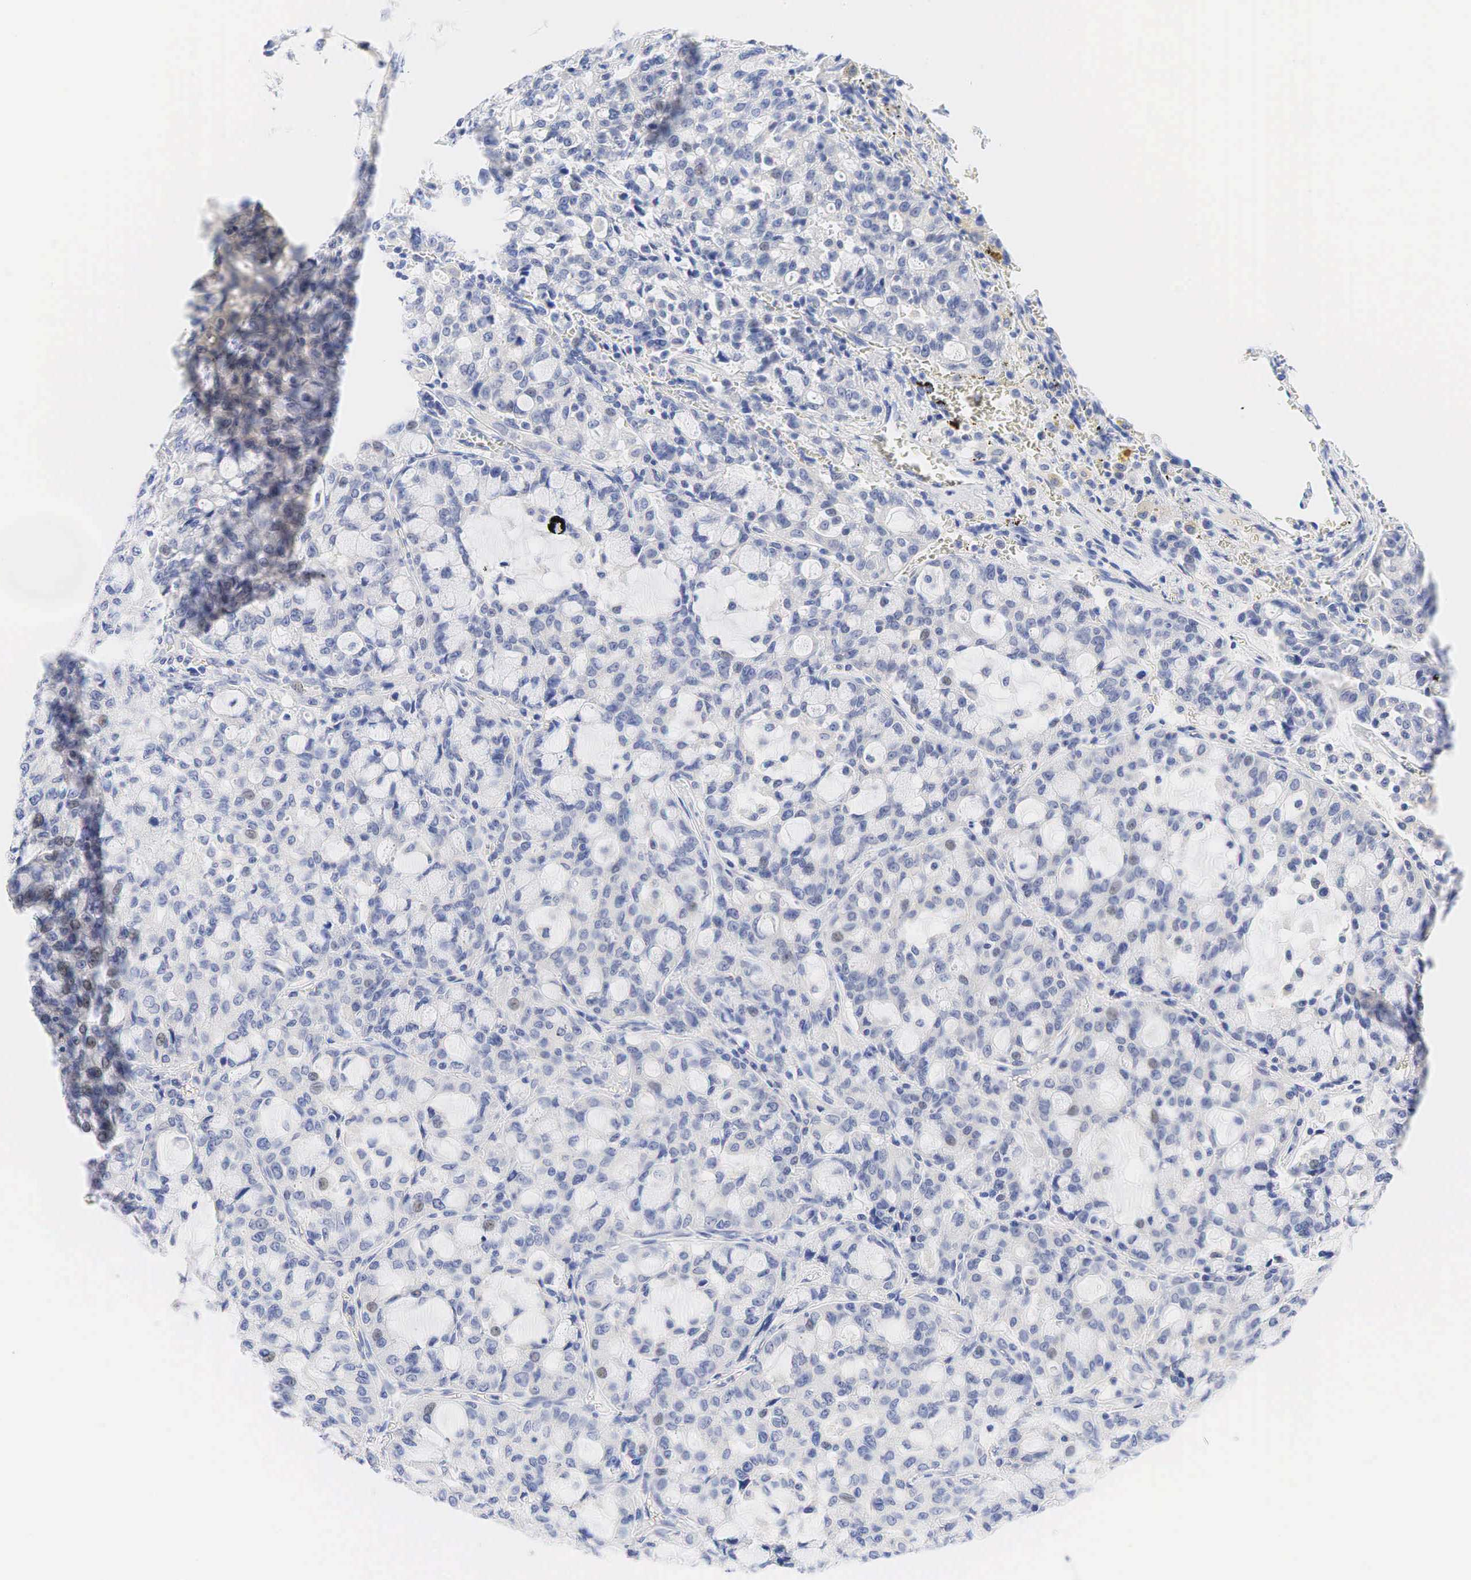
{"staining": {"intensity": "negative", "quantity": "none", "location": "none"}, "tissue": "lung cancer", "cell_type": "Tumor cells", "image_type": "cancer", "snomed": [{"axis": "morphology", "description": "Adenocarcinoma, NOS"}, {"axis": "topography", "description": "Lung"}], "caption": "The immunohistochemistry (IHC) histopathology image has no significant staining in tumor cells of lung adenocarcinoma tissue. (Immunohistochemistry, brightfield microscopy, high magnification).", "gene": "AR", "patient": {"sex": "female", "age": 44}}